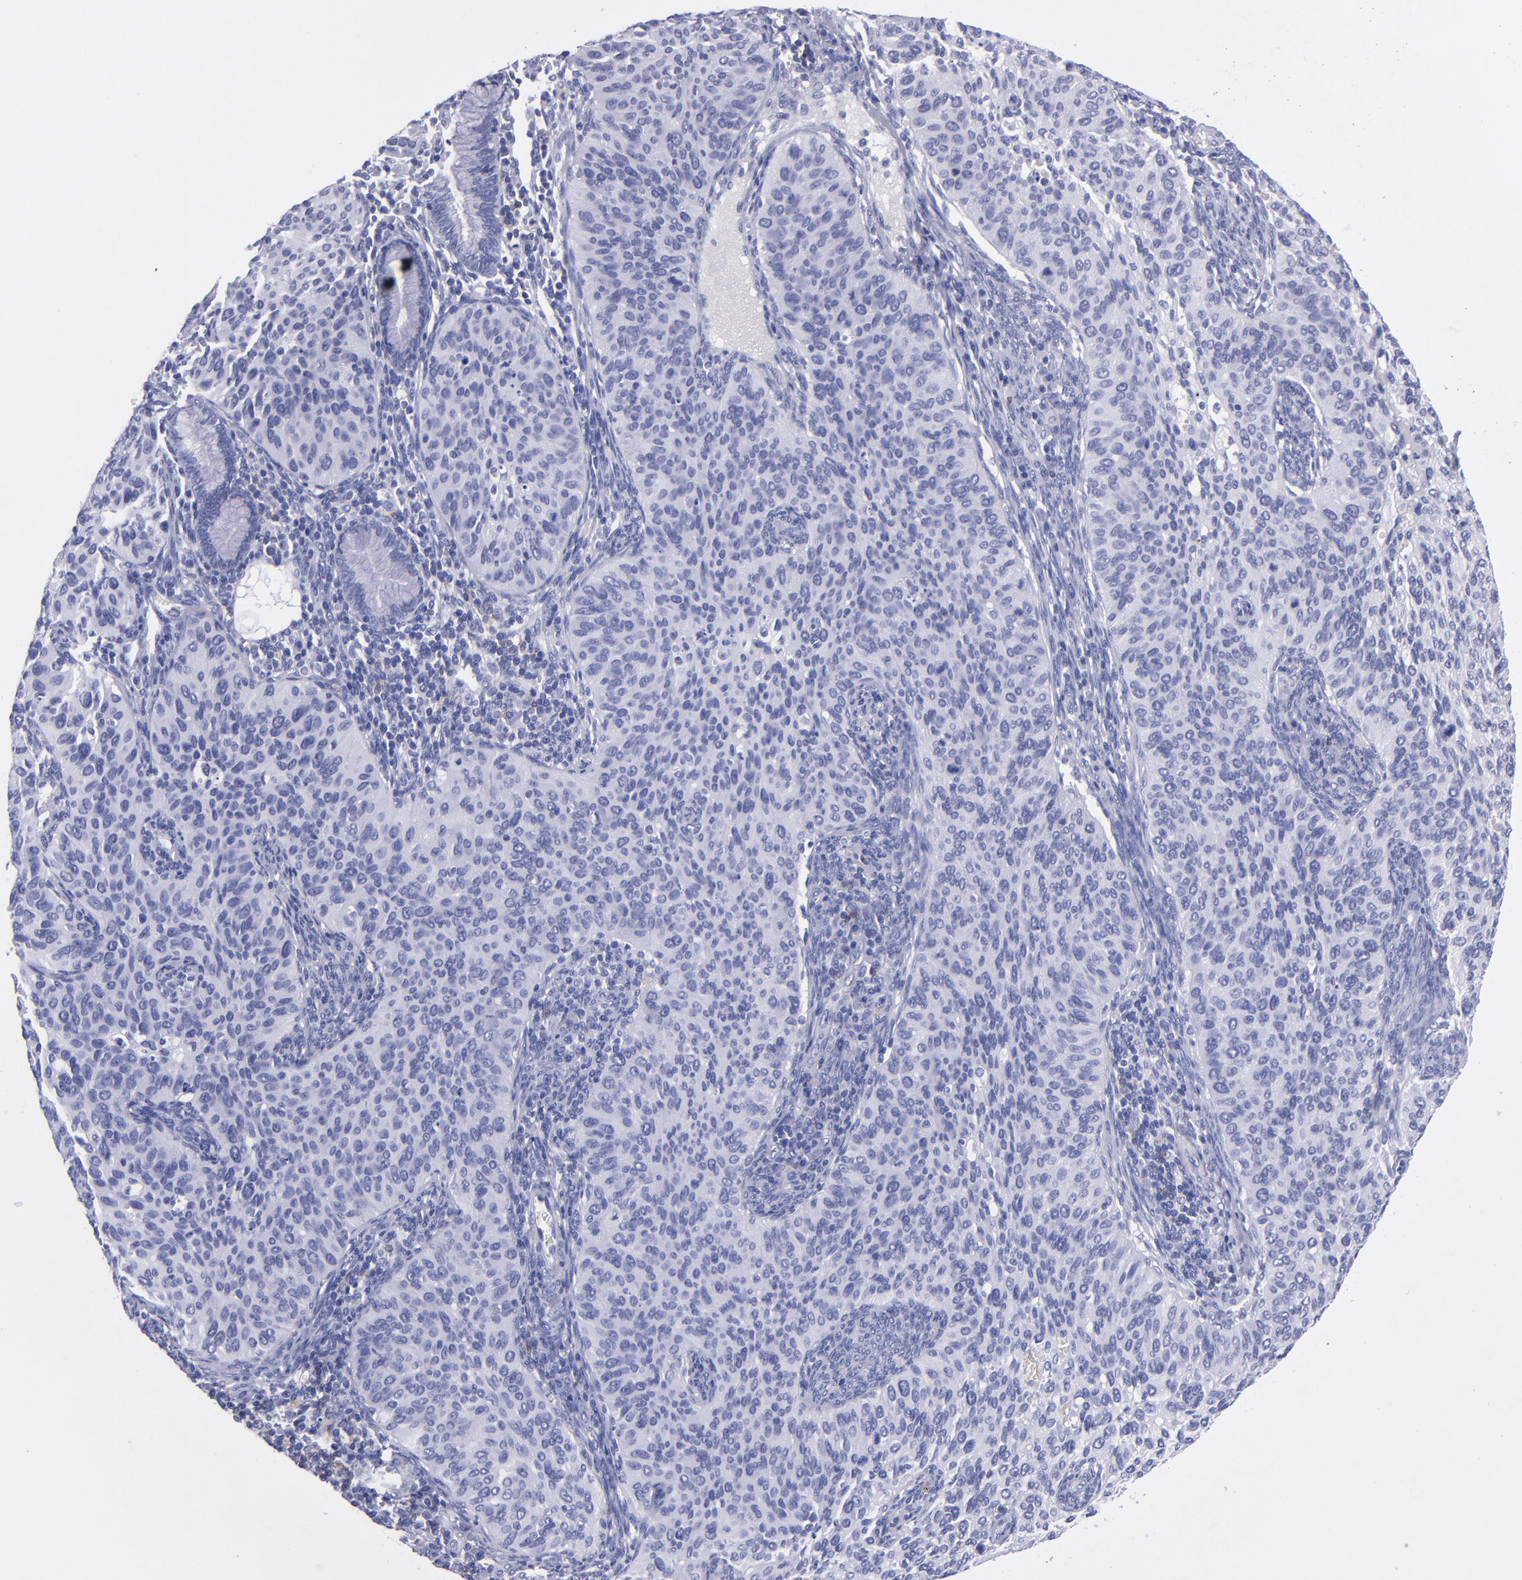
{"staining": {"intensity": "negative", "quantity": "none", "location": "none"}, "tissue": "cervical cancer", "cell_type": "Tumor cells", "image_type": "cancer", "snomed": [{"axis": "morphology", "description": "Adenocarcinoma, NOS"}, {"axis": "topography", "description": "Cervix"}], "caption": "This histopathology image is of adenocarcinoma (cervical) stained with IHC to label a protein in brown with the nuclei are counter-stained blue. There is no expression in tumor cells.", "gene": "CD37", "patient": {"sex": "female", "age": 29}}